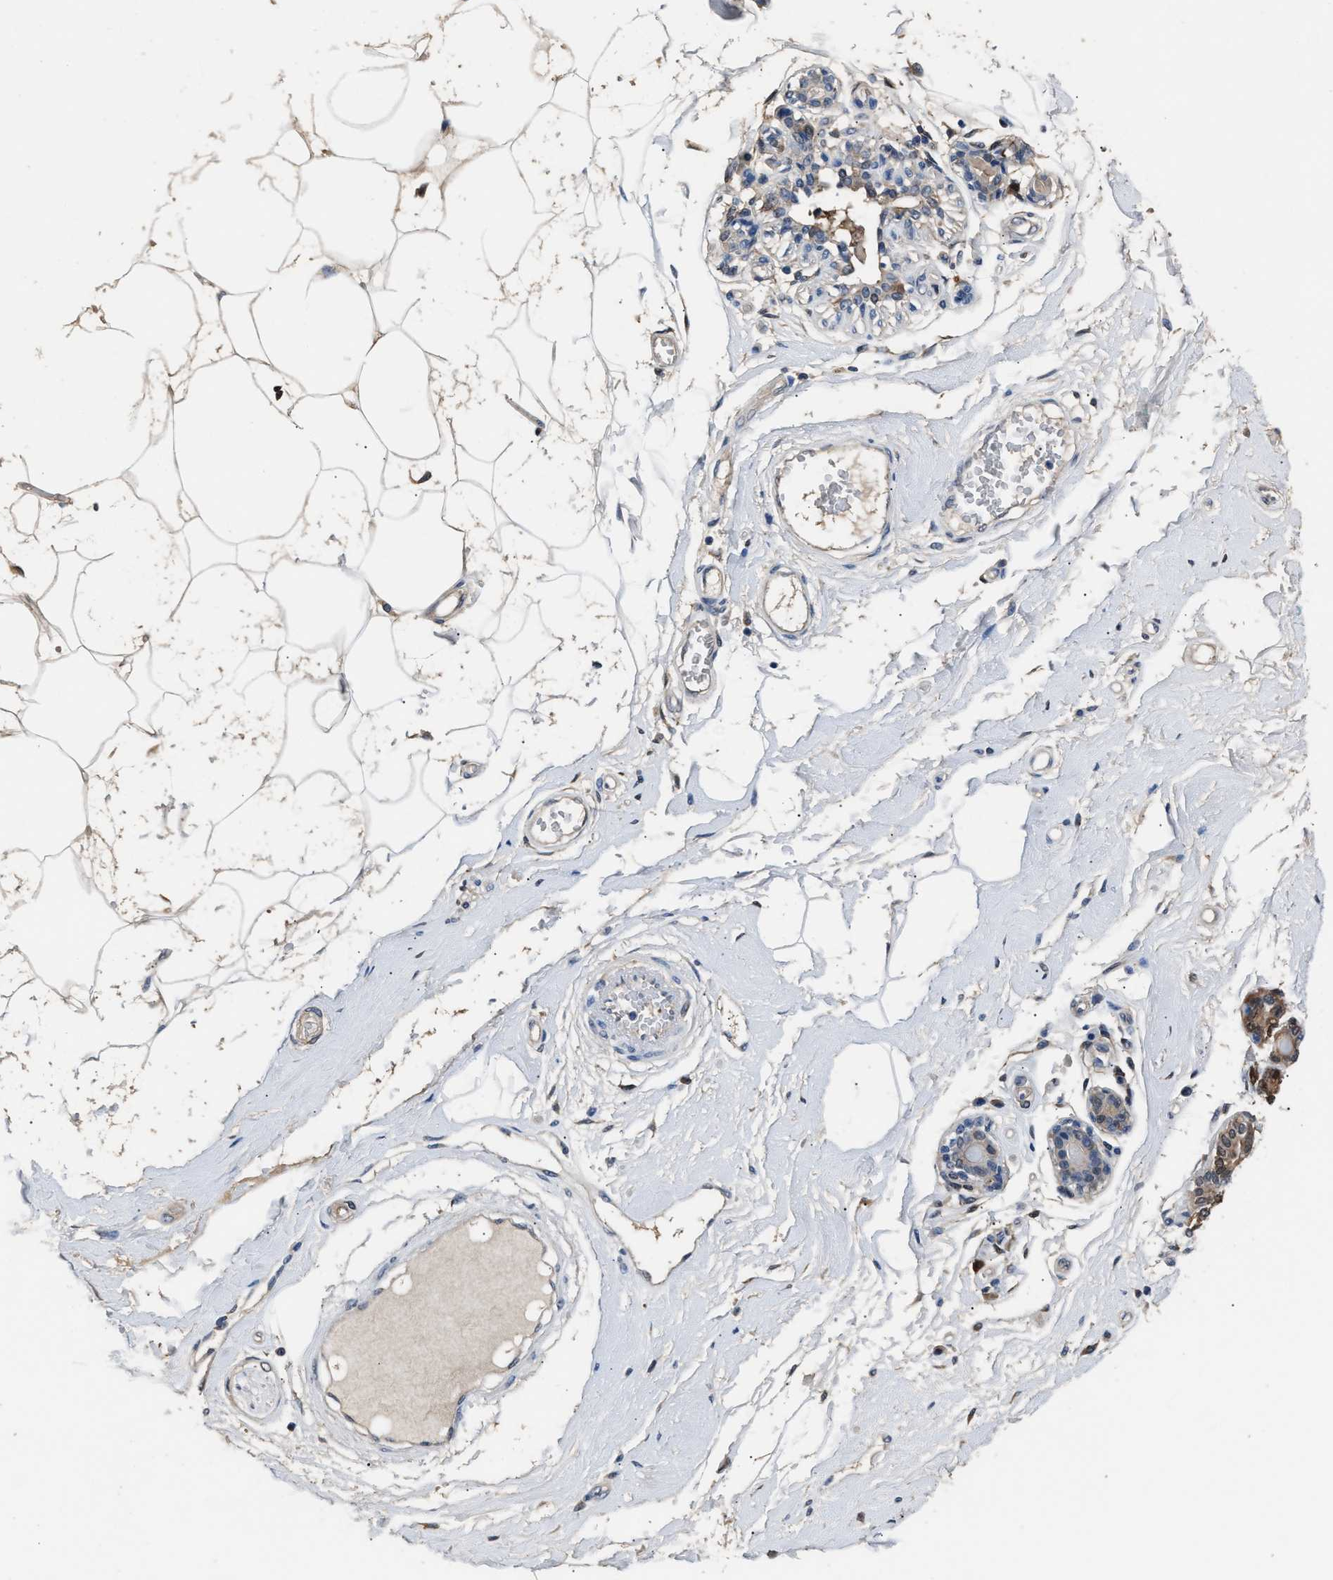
{"staining": {"intensity": "weak", "quantity": "25%-75%", "location": "cytoplasmic/membranous"}, "tissue": "breast", "cell_type": "Adipocytes", "image_type": "normal", "snomed": [{"axis": "morphology", "description": "Normal tissue, NOS"}, {"axis": "morphology", "description": "Lobular carcinoma"}, {"axis": "topography", "description": "Breast"}], "caption": "An immunohistochemistry (IHC) image of normal tissue is shown. Protein staining in brown highlights weak cytoplasmic/membranous positivity in breast within adipocytes.", "gene": "GSTP1", "patient": {"sex": "female", "age": 59}}